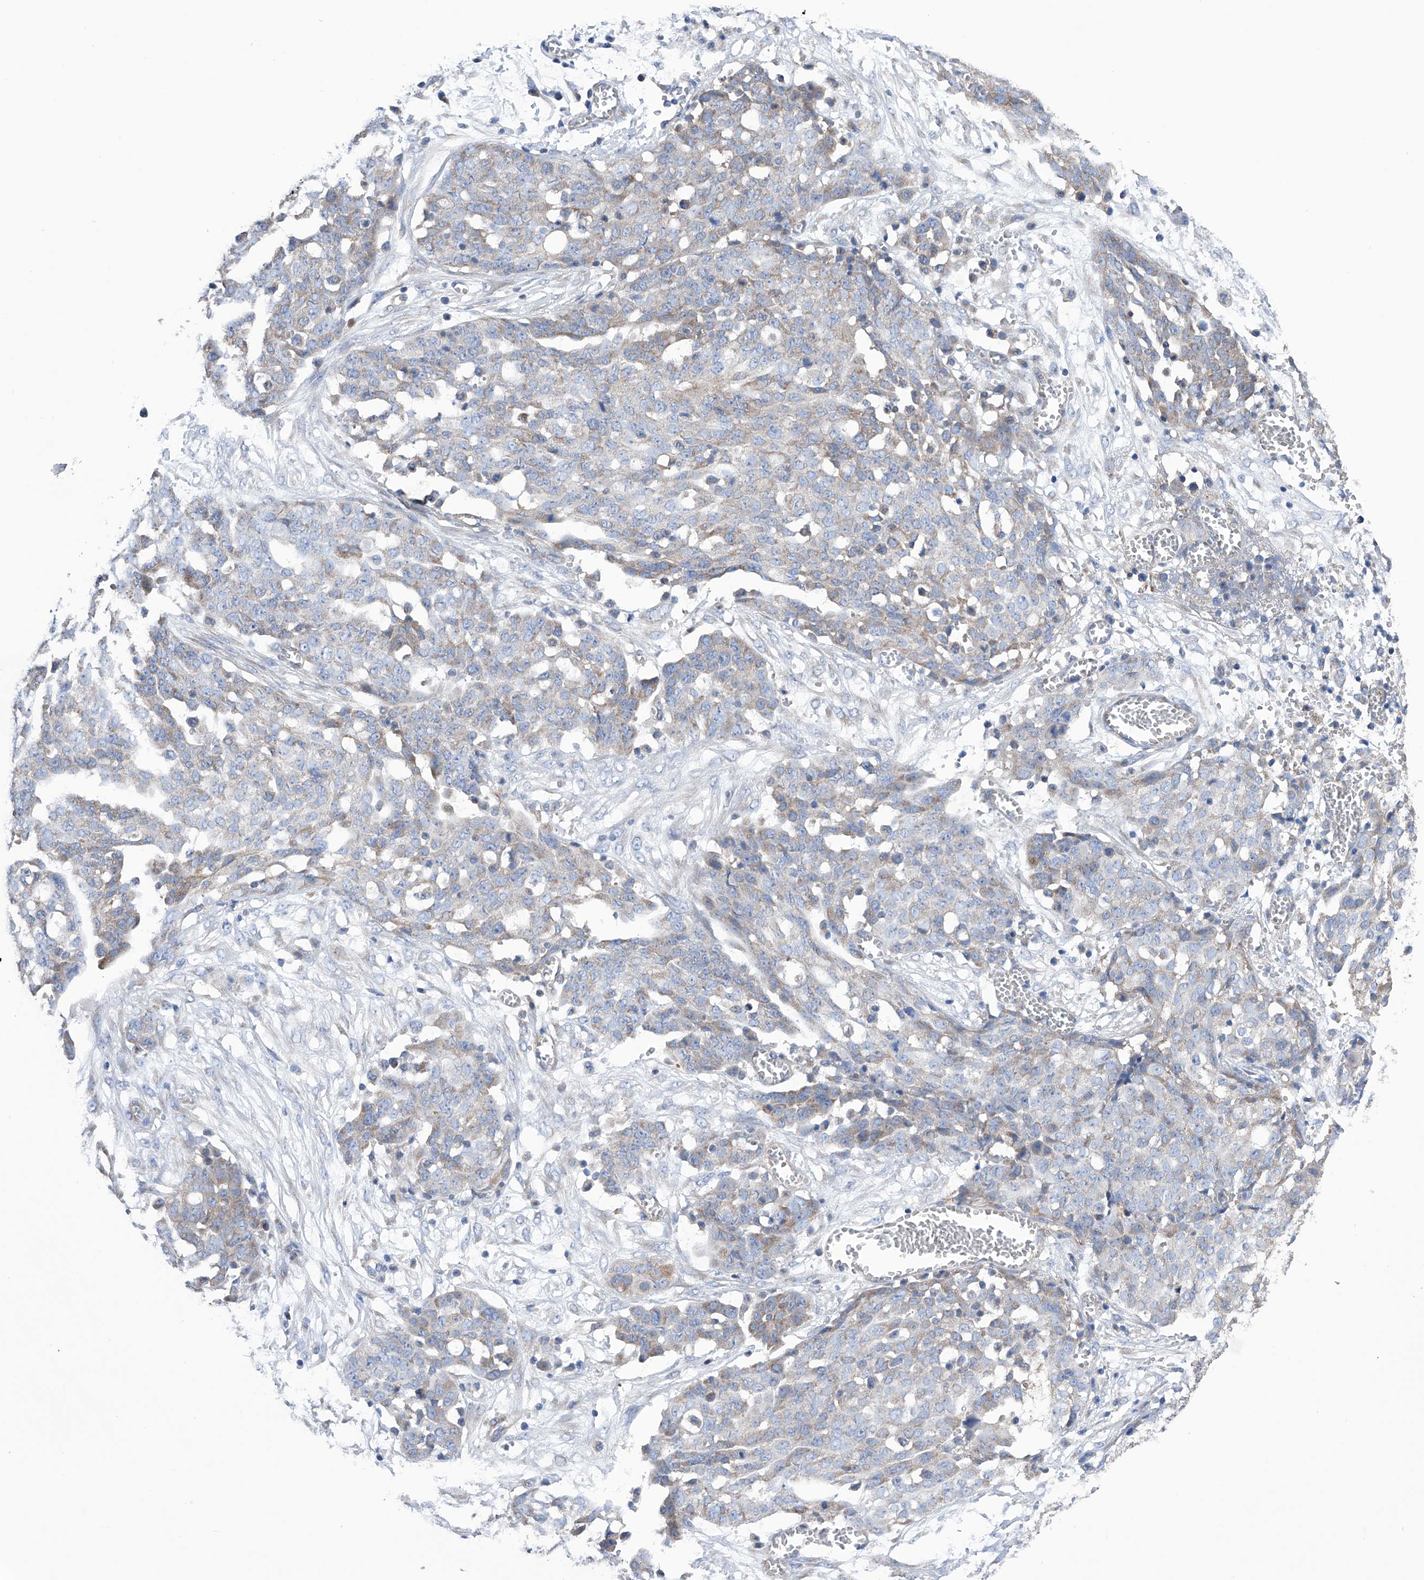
{"staining": {"intensity": "weak", "quantity": "<25%", "location": "cytoplasmic/membranous"}, "tissue": "ovarian cancer", "cell_type": "Tumor cells", "image_type": "cancer", "snomed": [{"axis": "morphology", "description": "Cystadenocarcinoma, serous, NOS"}, {"axis": "topography", "description": "Soft tissue"}, {"axis": "topography", "description": "Ovary"}], "caption": "Serous cystadenocarcinoma (ovarian) stained for a protein using IHC demonstrates no positivity tumor cells.", "gene": "EFCAB2", "patient": {"sex": "female", "age": 57}}